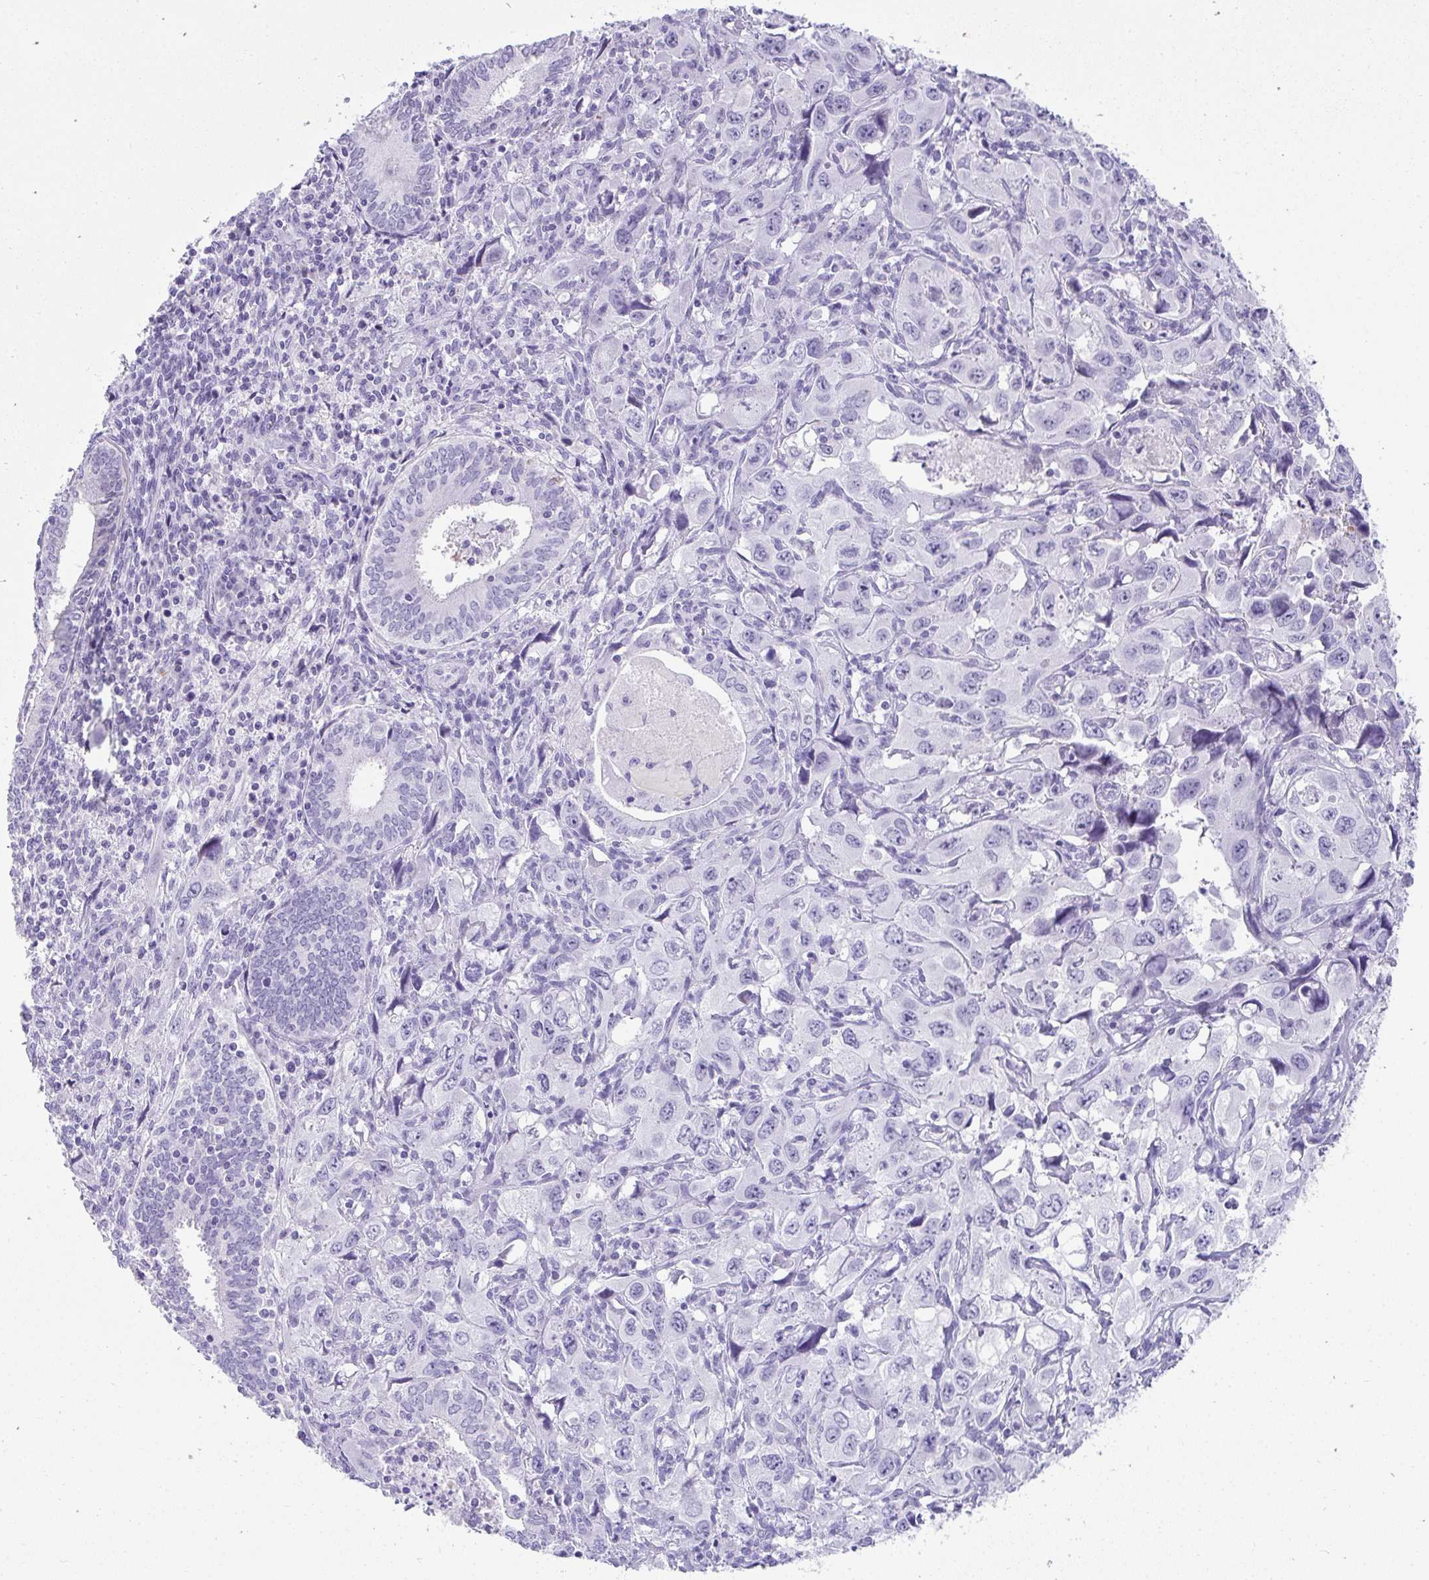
{"staining": {"intensity": "negative", "quantity": "none", "location": "none"}, "tissue": "endometrial cancer", "cell_type": "Tumor cells", "image_type": "cancer", "snomed": [{"axis": "morphology", "description": "Adenocarcinoma, NOS"}, {"axis": "topography", "description": "Uterus"}], "caption": "The histopathology image reveals no staining of tumor cells in endometrial cancer.", "gene": "ZSWIM3", "patient": {"sex": "female", "age": 62}}